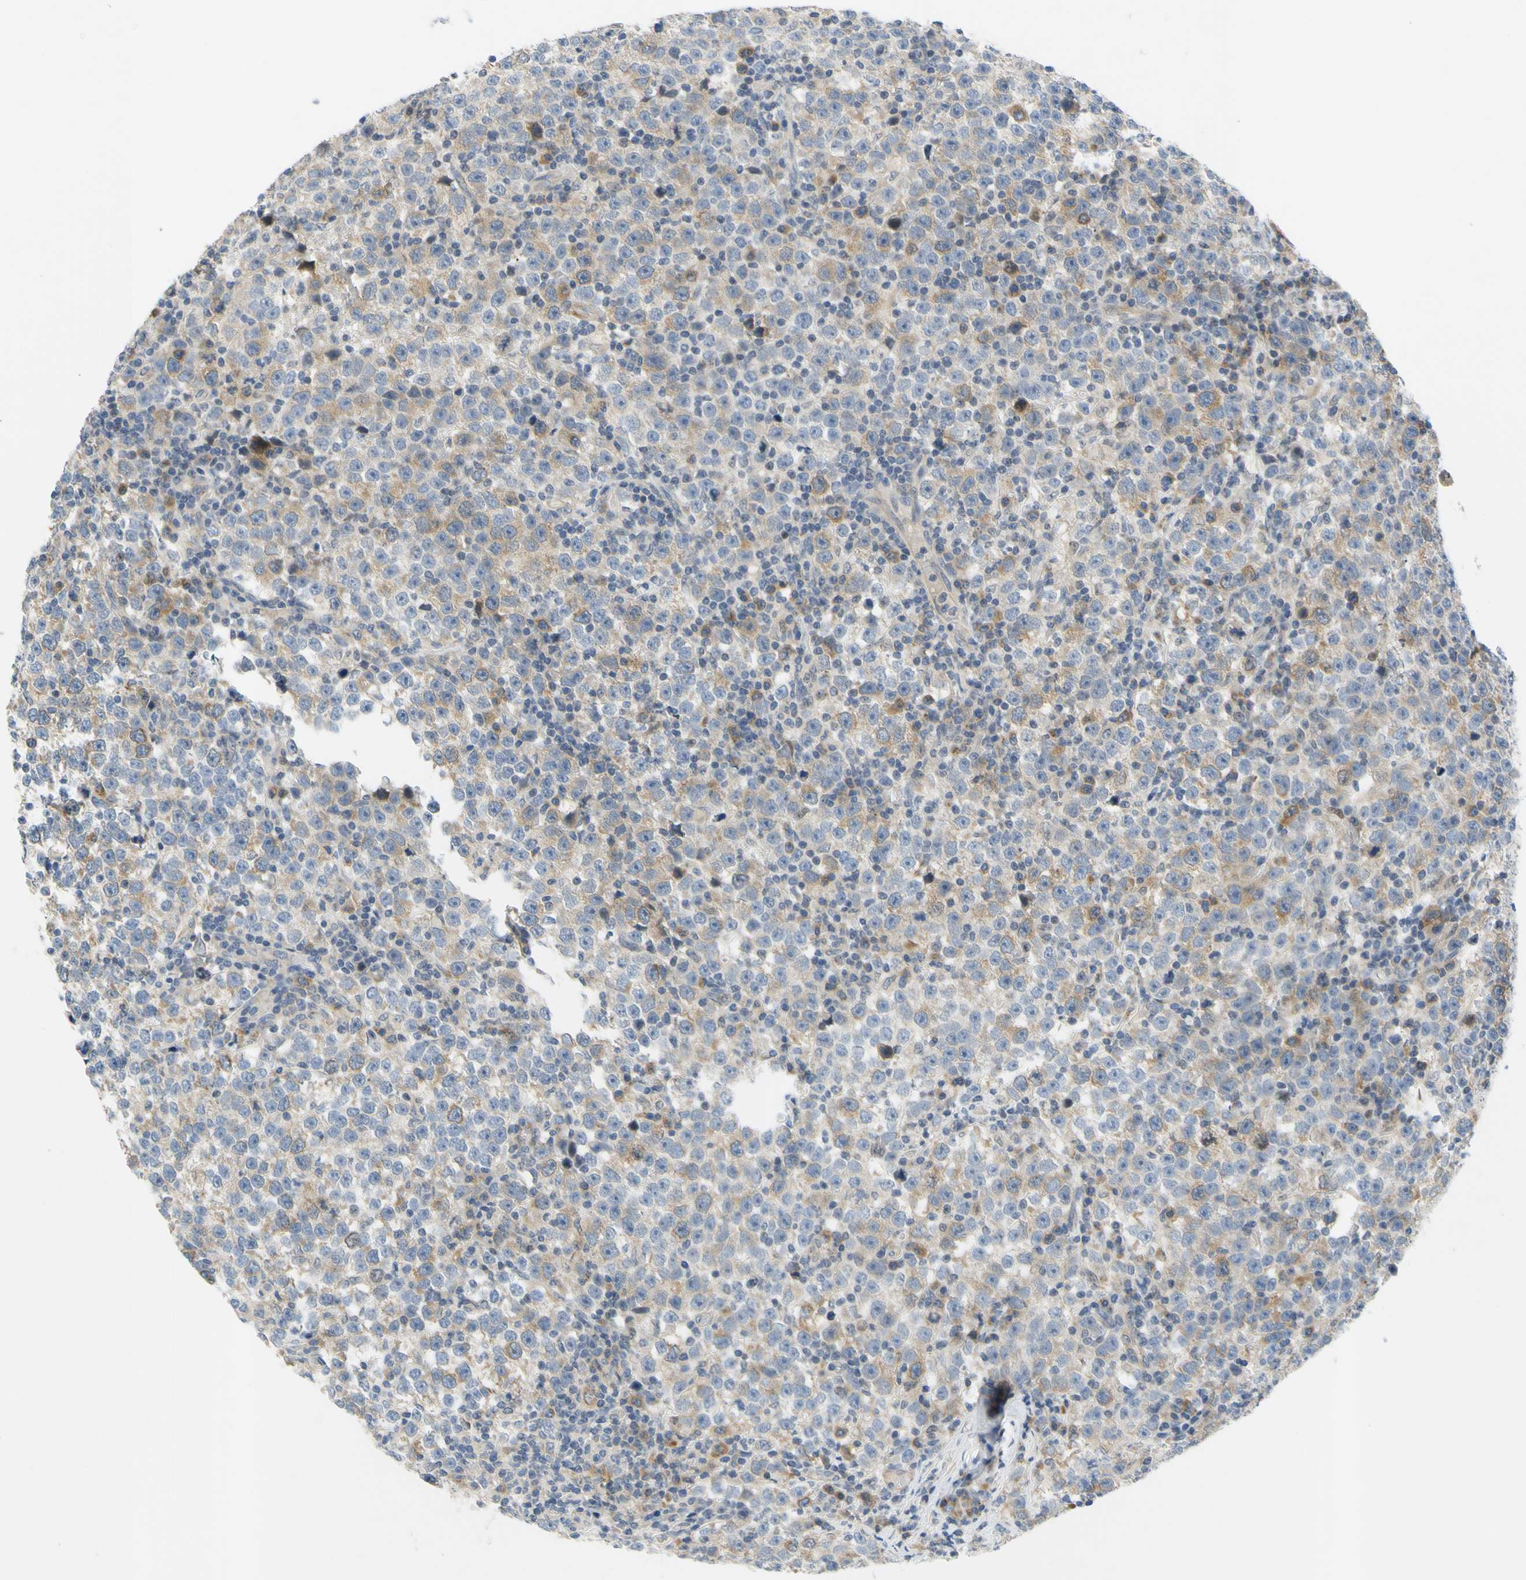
{"staining": {"intensity": "weak", "quantity": ">75%", "location": "cytoplasmic/membranous"}, "tissue": "testis cancer", "cell_type": "Tumor cells", "image_type": "cancer", "snomed": [{"axis": "morphology", "description": "Seminoma, NOS"}, {"axis": "topography", "description": "Testis"}], "caption": "Testis cancer stained with a brown dye reveals weak cytoplasmic/membranous positive expression in approximately >75% of tumor cells.", "gene": "CCNB2", "patient": {"sex": "male", "age": 43}}